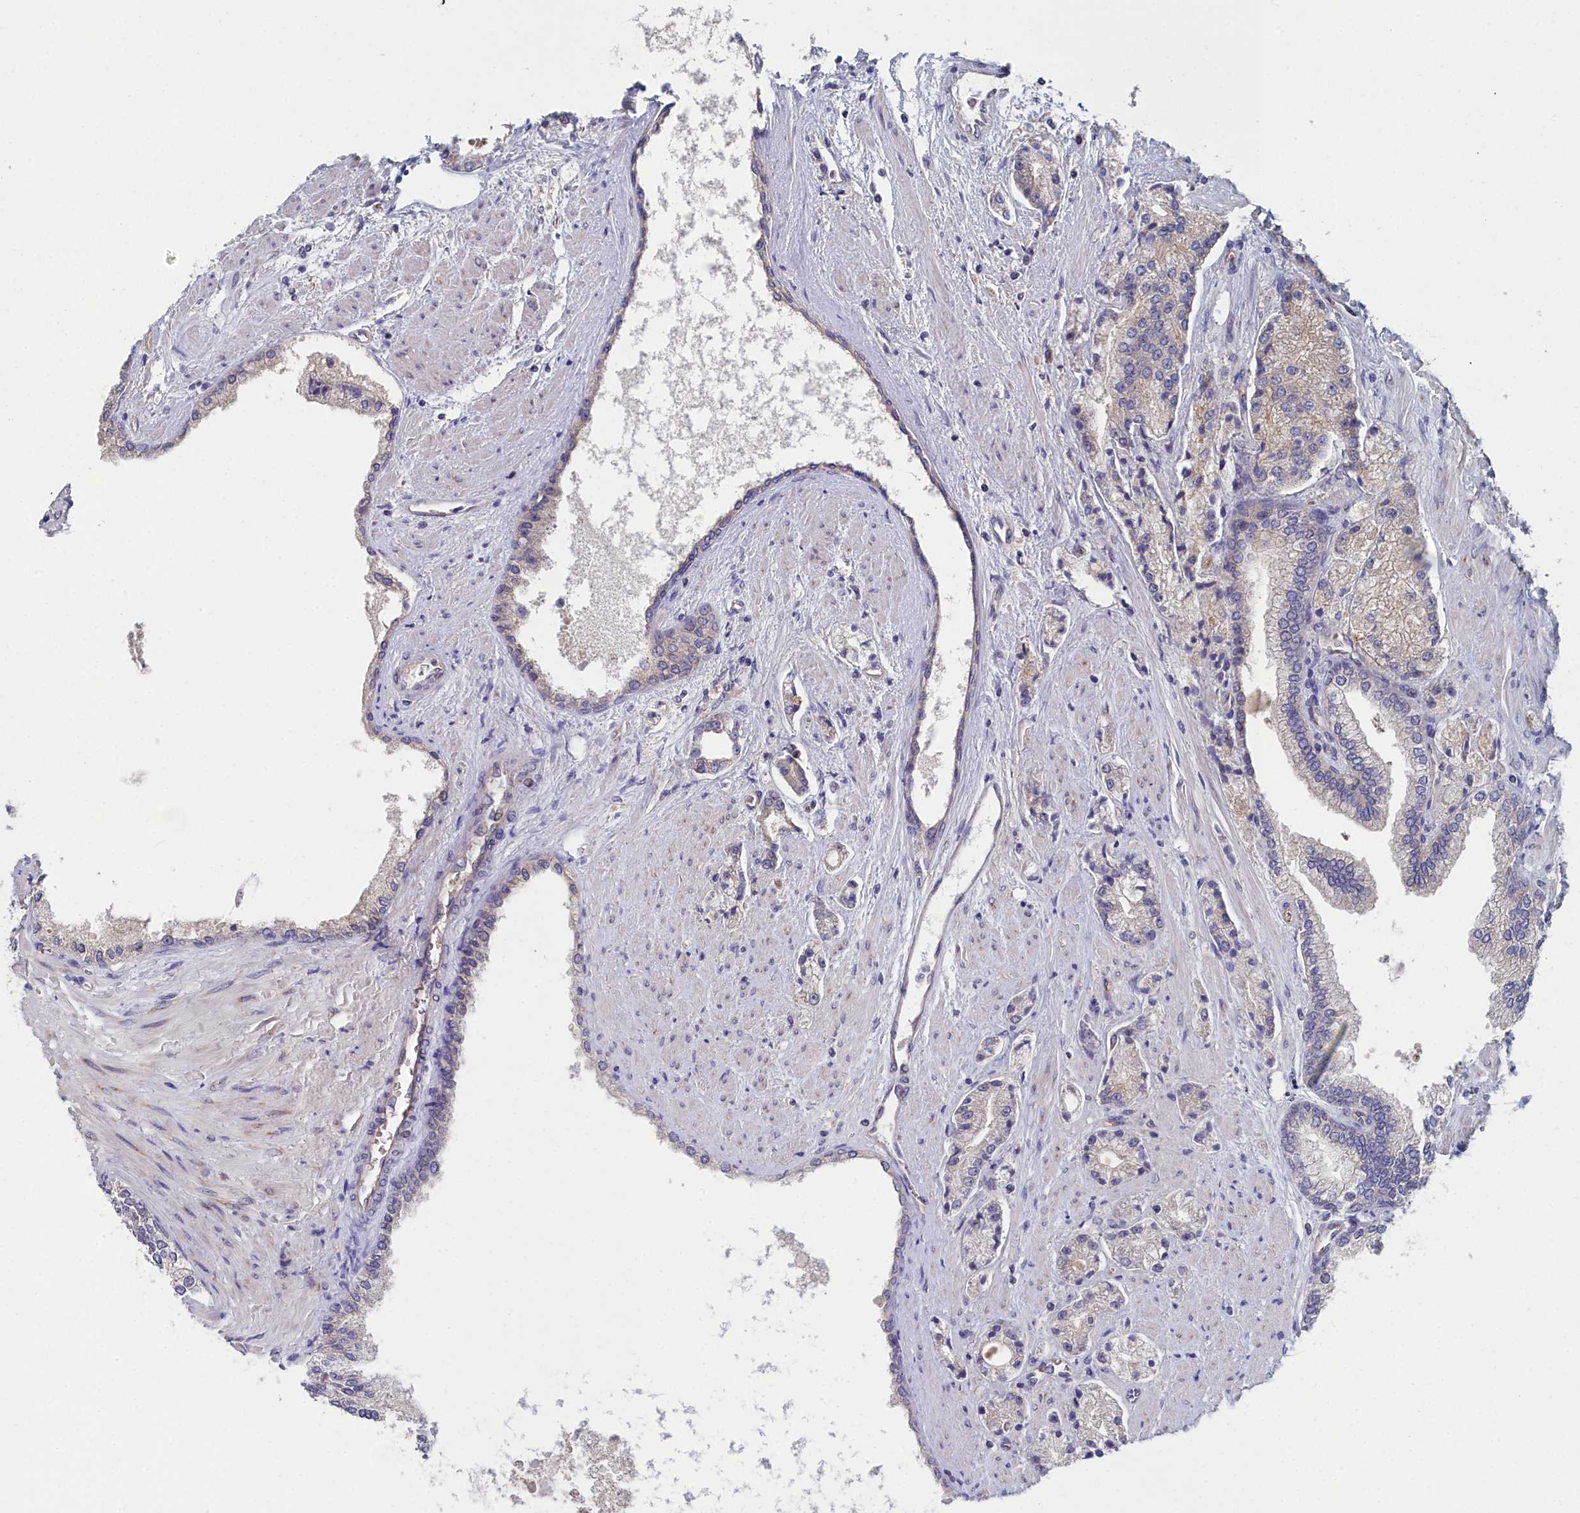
{"staining": {"intensity": "weak", "quantity": "<25%", "location": "cytoplasmic/membranous"}, "tissue": "prostate cancer", "cell_type": "Tumor cells", "image_type": "cancer", "snomed": [{"axis": "morphology", "description": "Adenocarcinoma, High grade"}, {"axis": "topography", "description": "Prostate"}], "caption": "DAB immunohistochemical staining of prostate cancer (high-grade adenocarcinoma) exhibits no significant staining in tumor cells.", "gene": "RDX", "patient": {"sex": "male", "age": 67}}